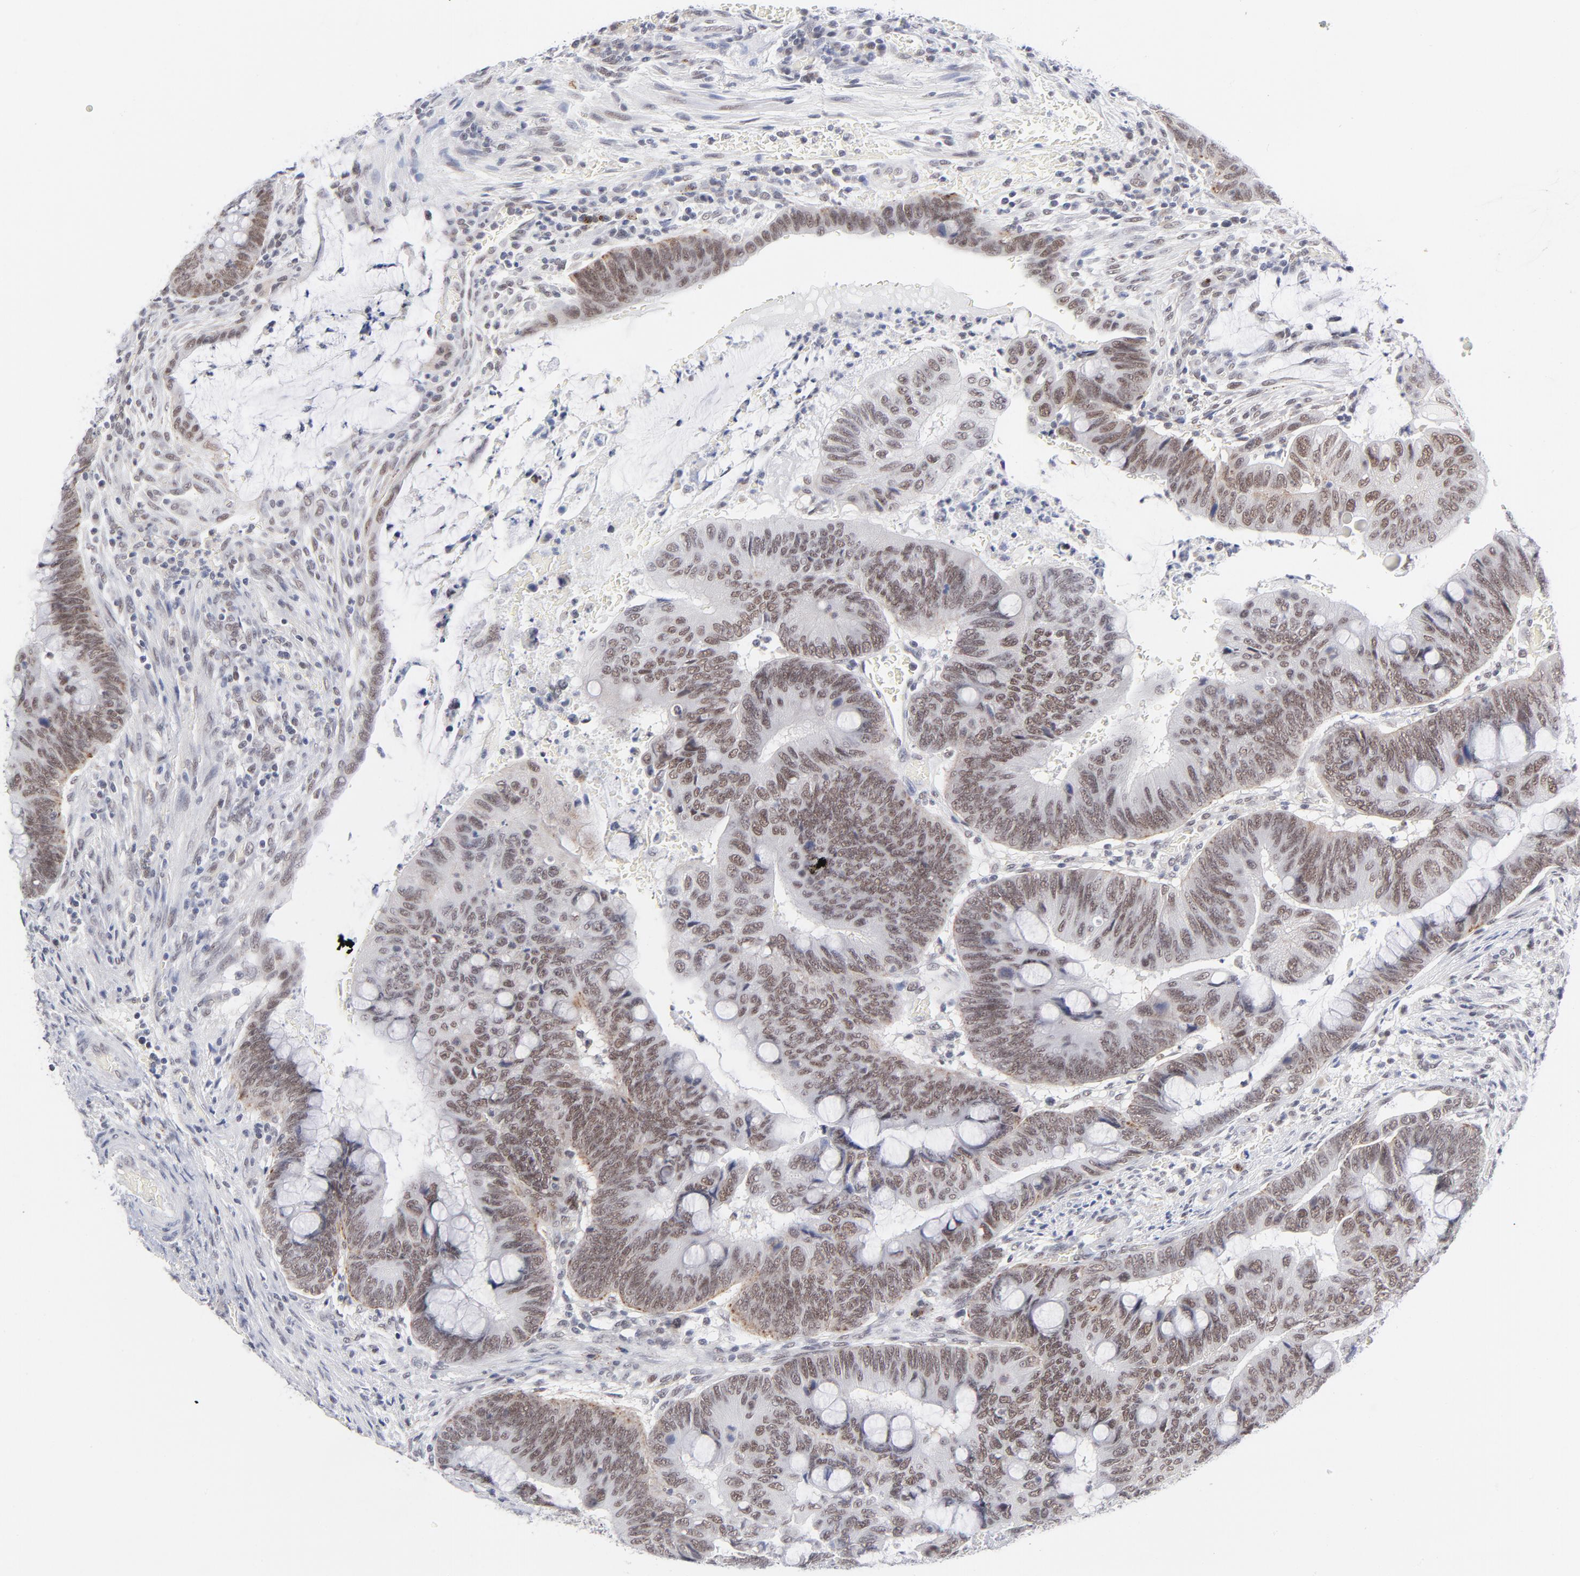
{"staining": {"intensity": "moderate", "quantity": ">75%", "location": "nuclear"}, "tissue": "colorectal cancer", "cell_type": "Tumor cells", "image_type": "cancer", "snomed": [{"axis": "morphology", "description": "Normal tissue, NOS"}, {"axis": "morphology", "description": "Adenocarcinoma, NOS"}, {"axis": "topography", "description": "Rectum"}], "caption": "Adenocarcinoma (colorectal) stained for a protein (brown) shows moderate nuclear positive expression in approximately >75% of tumor cells.", "gene": "BAP1", "patient": {"sex": "male", "age": 92}}